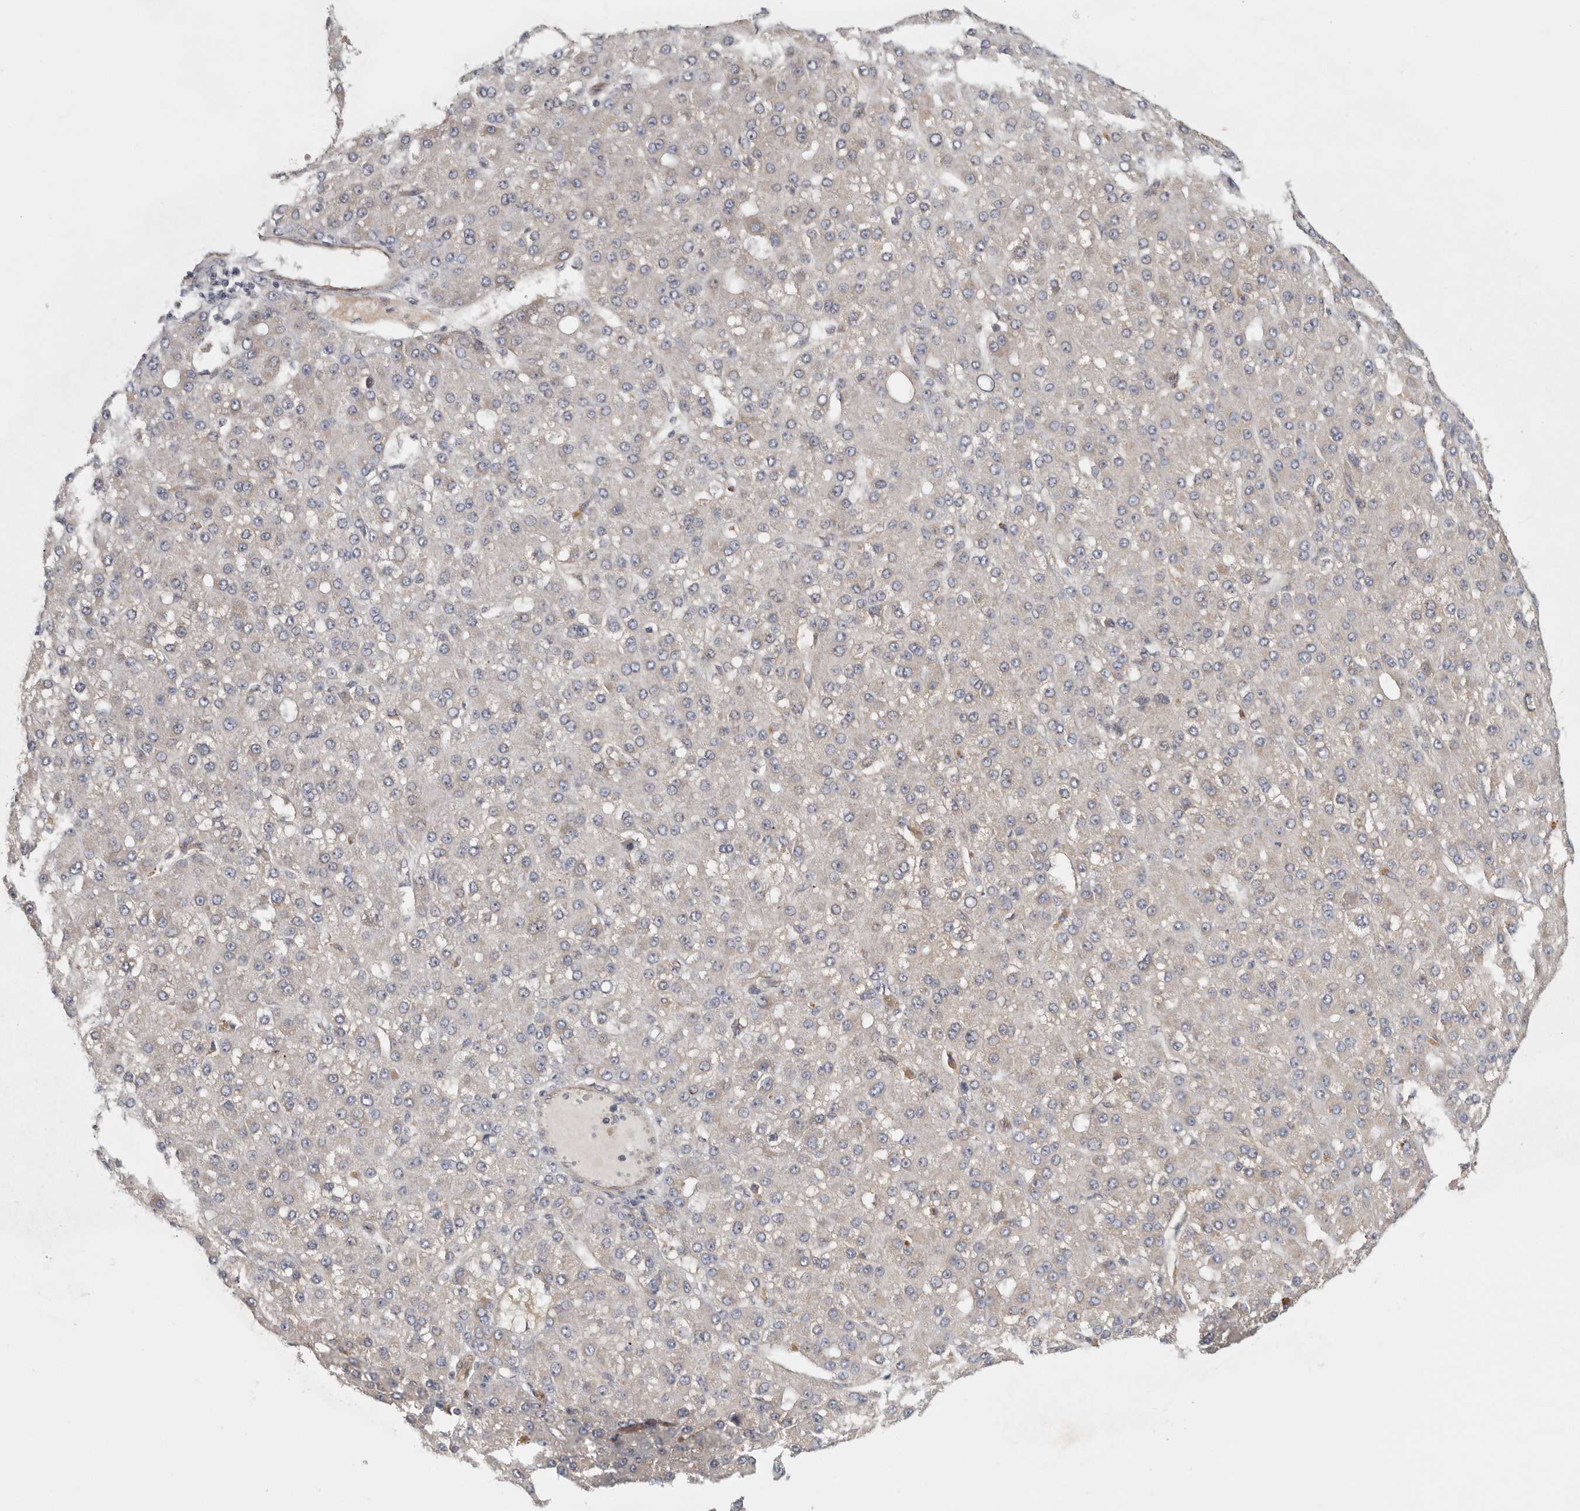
{"staining": {"intensity": "negative", "quantity": "none", "location": "none"}, "tissue": "liver cancer", "cell_type": "Tumor cells", "image_type": "cancer", "snomed": [{"axis": "morphology", "description": "Carcinoma, Hepatocellular, NOS"}, {"axis": "topography", "description": "Liver"}], "caption": "Protein analysis of liver hepatocellular carcinoma reveals no significant staining in tumor cells.", "gene": "BCAP29", "patient": {"sex": "male", "age": 67}}